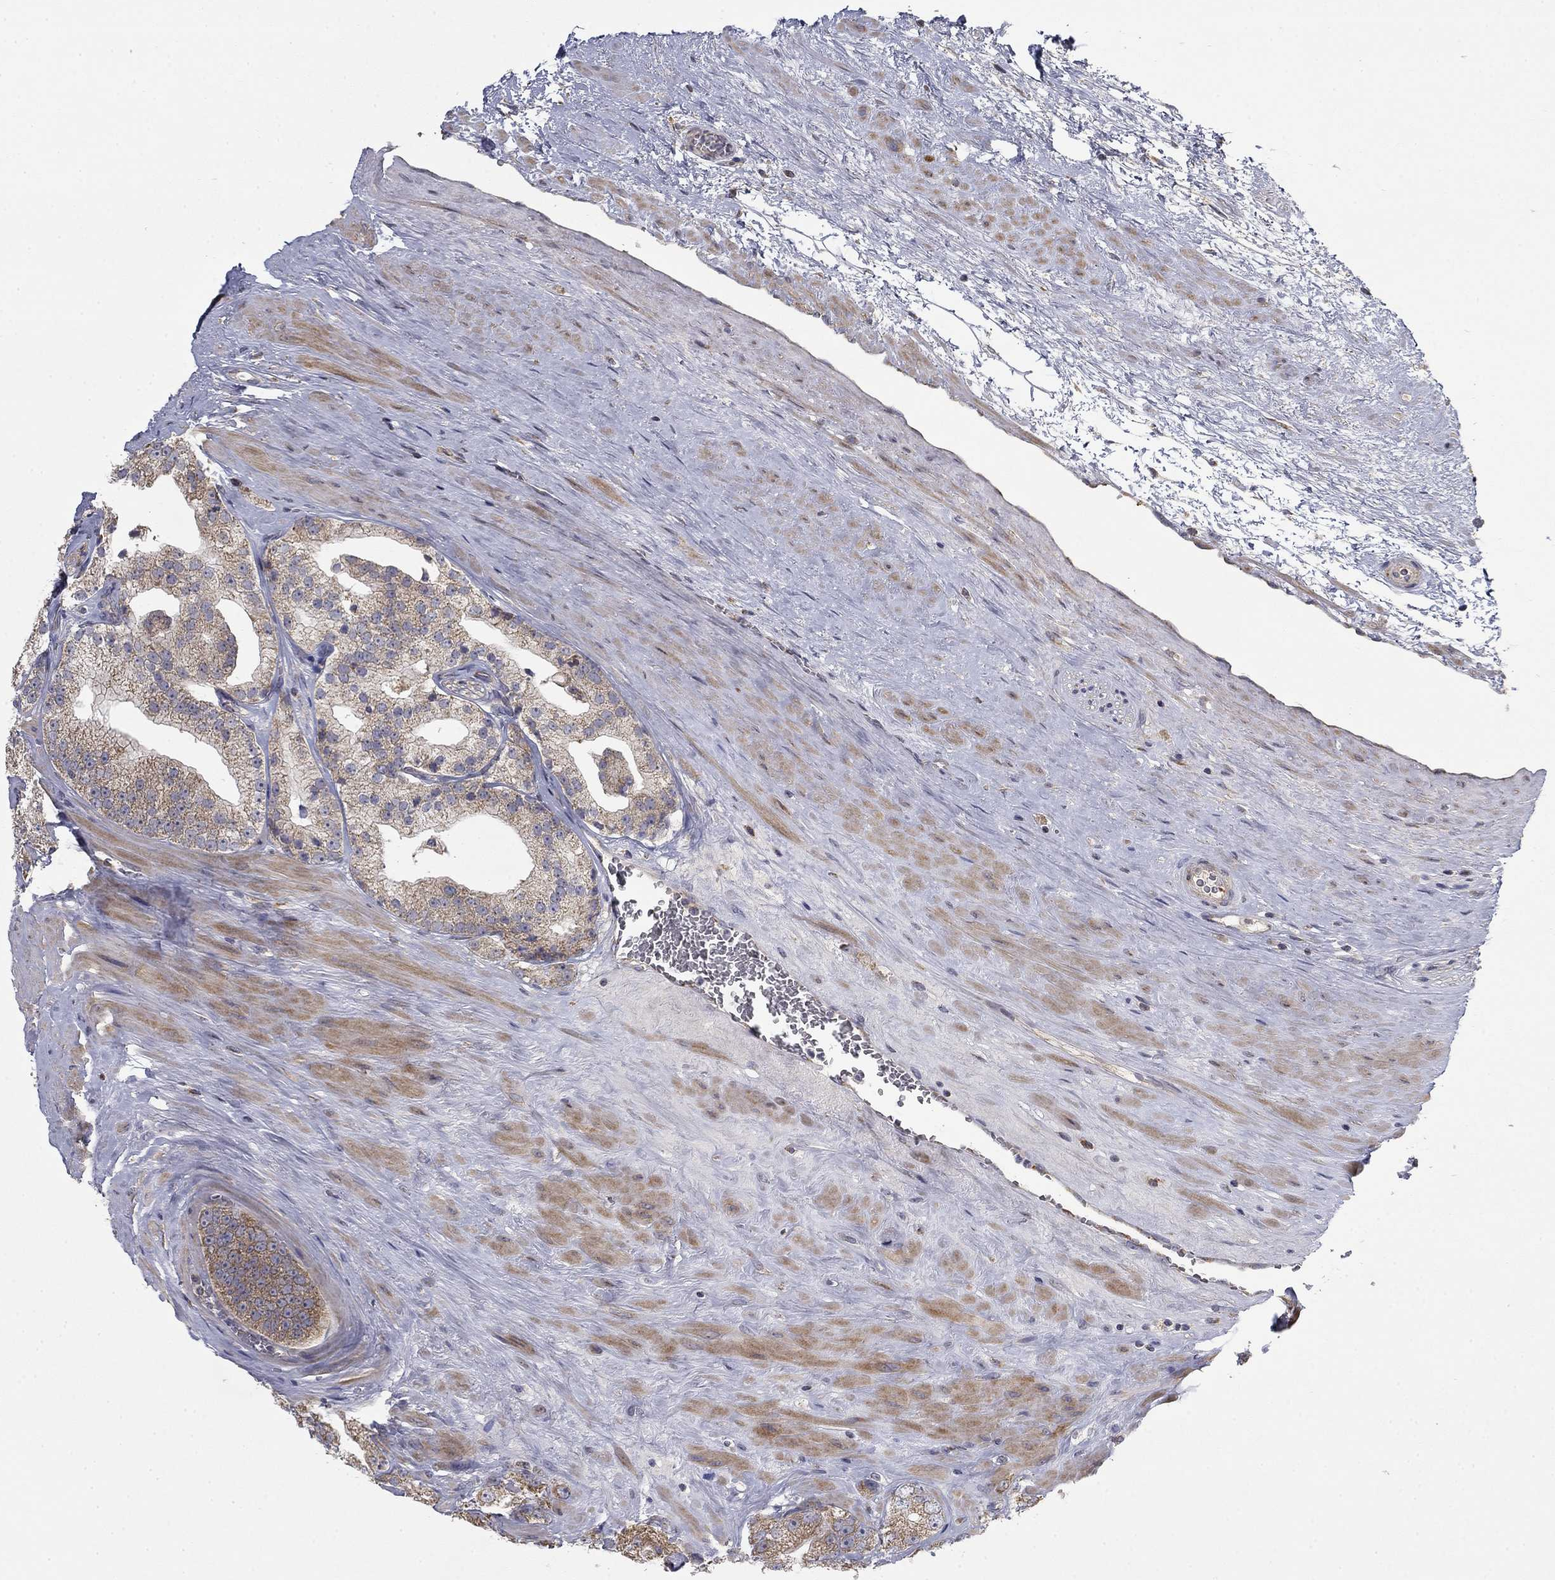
{"staining": {"intensity": "moderate", "quantity": "<25%", "location": "cytoplasmic/membranous"}, "tissue": "prostate cancer", "cell_type": "Tumor cells", "image_type": "cancer", "snomed": [{"axis": "morphology", "description": "Adenocarcinoma, NOS"}, {"axis": "topography", "description": "Prostate and seminal vesicle, NOS"}], "caption": "Protein expression by immunohistochemistry (IHC) exhibits moderate cytoplasmic/membranous positivity in approximately <25% of tumor cells in adenocarcinoma (prostate). (DAB IHC with brightfield microscopy, high magnification).", "gene": "MMAA", "patient": {"sex": "male", "age": 62}}